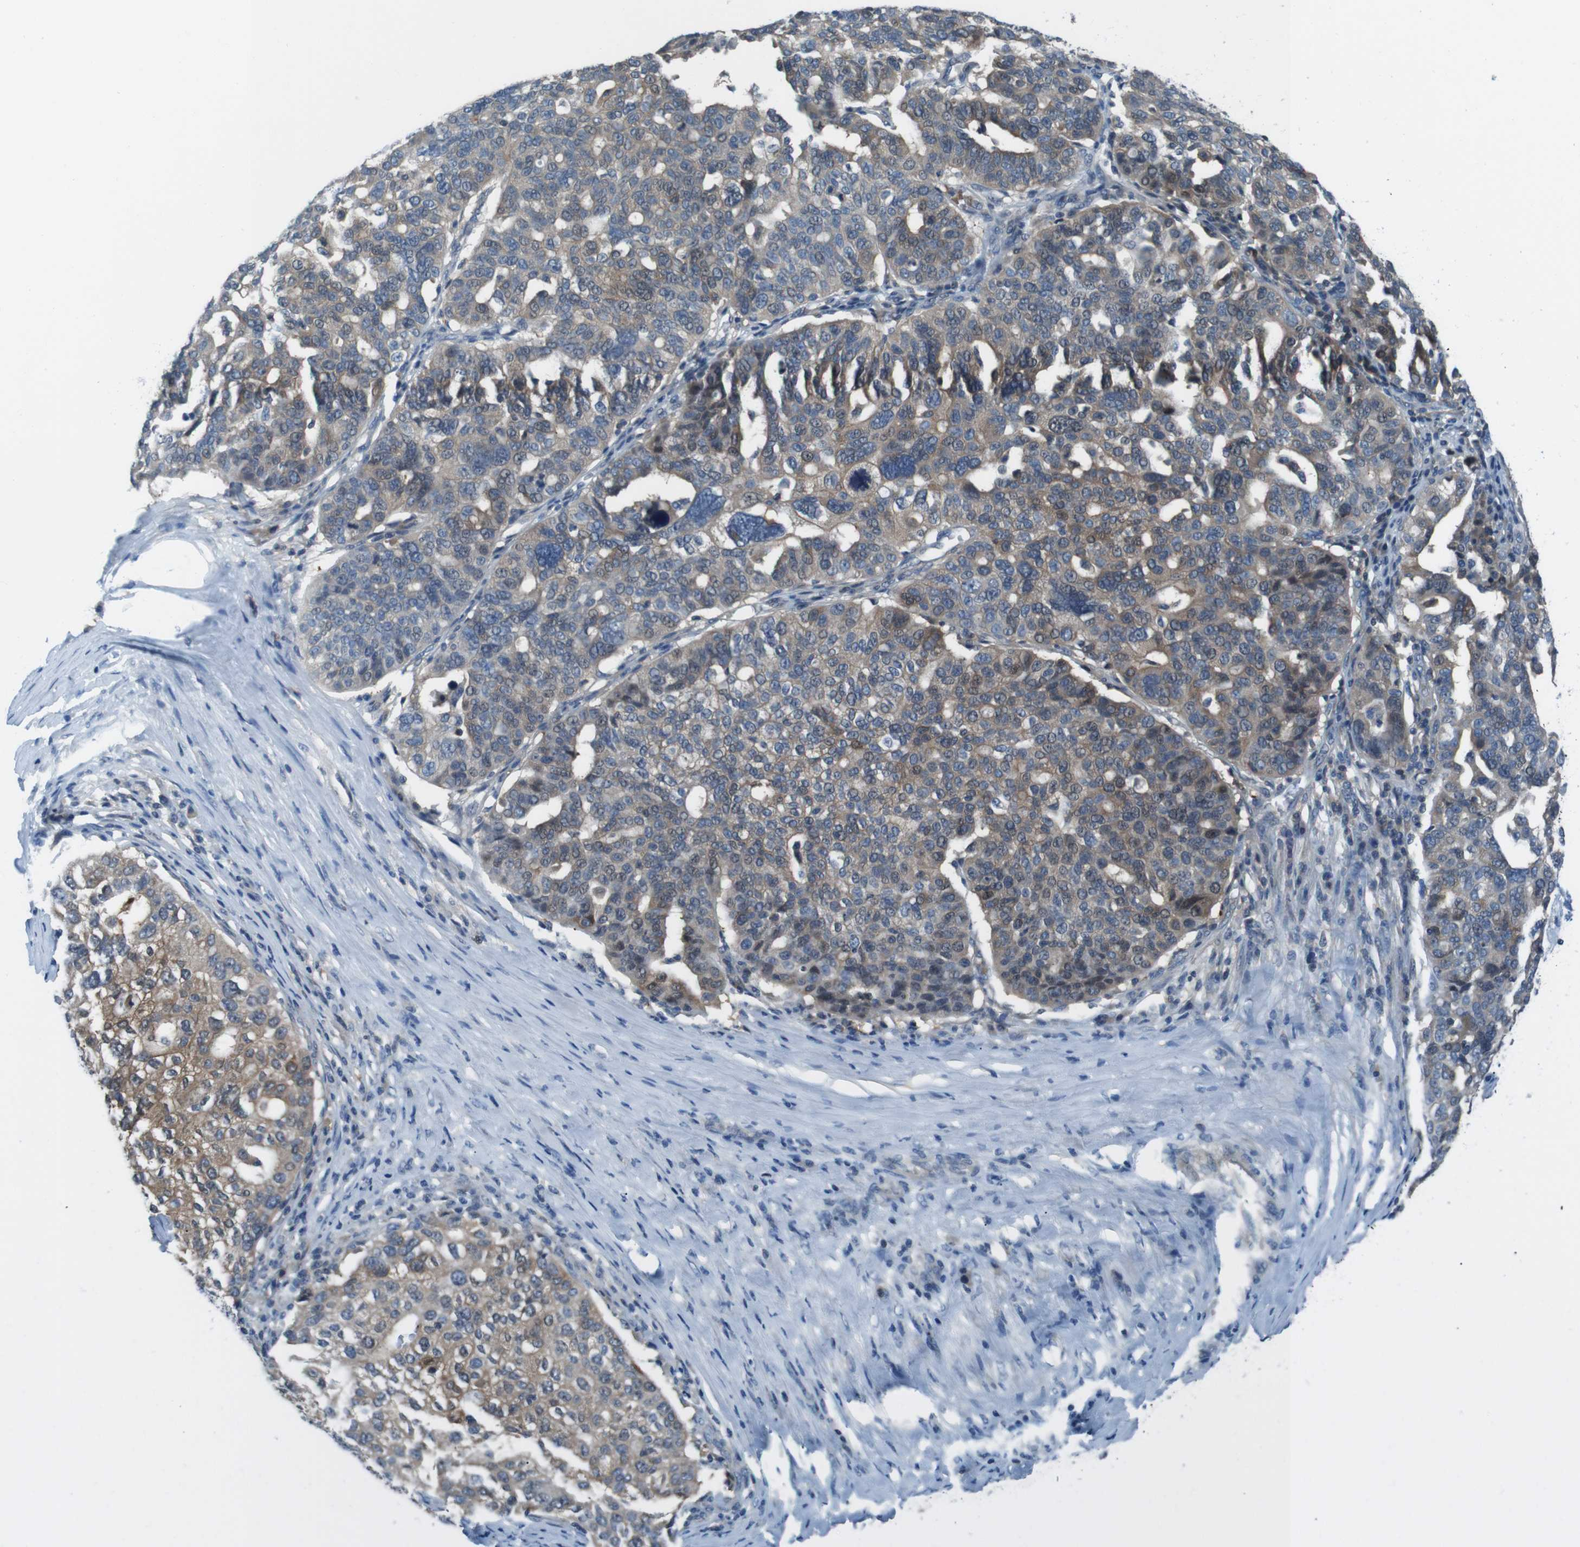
{"staining": {"intensity": "moderate", "quantity": "25%-75%", "location": "cytoplasmic/membranous"}, "tissue": "ovarian cancer", "cell_type": "Tumor cells", "image_type": "cancer", "snomed": [{"axis": "morphology", "description": "Cystadenocarcinoma, serous, NOS"}, {"axis": "topography", "description": "Ovary"}], "caption": "Moderate cytoplasmic/membranous expression is identified in approximately 25%-75% of tumor cells in ovarian cancer.", "gene": "NANOS2", "patient": {"sex": "female", "age": 59}}